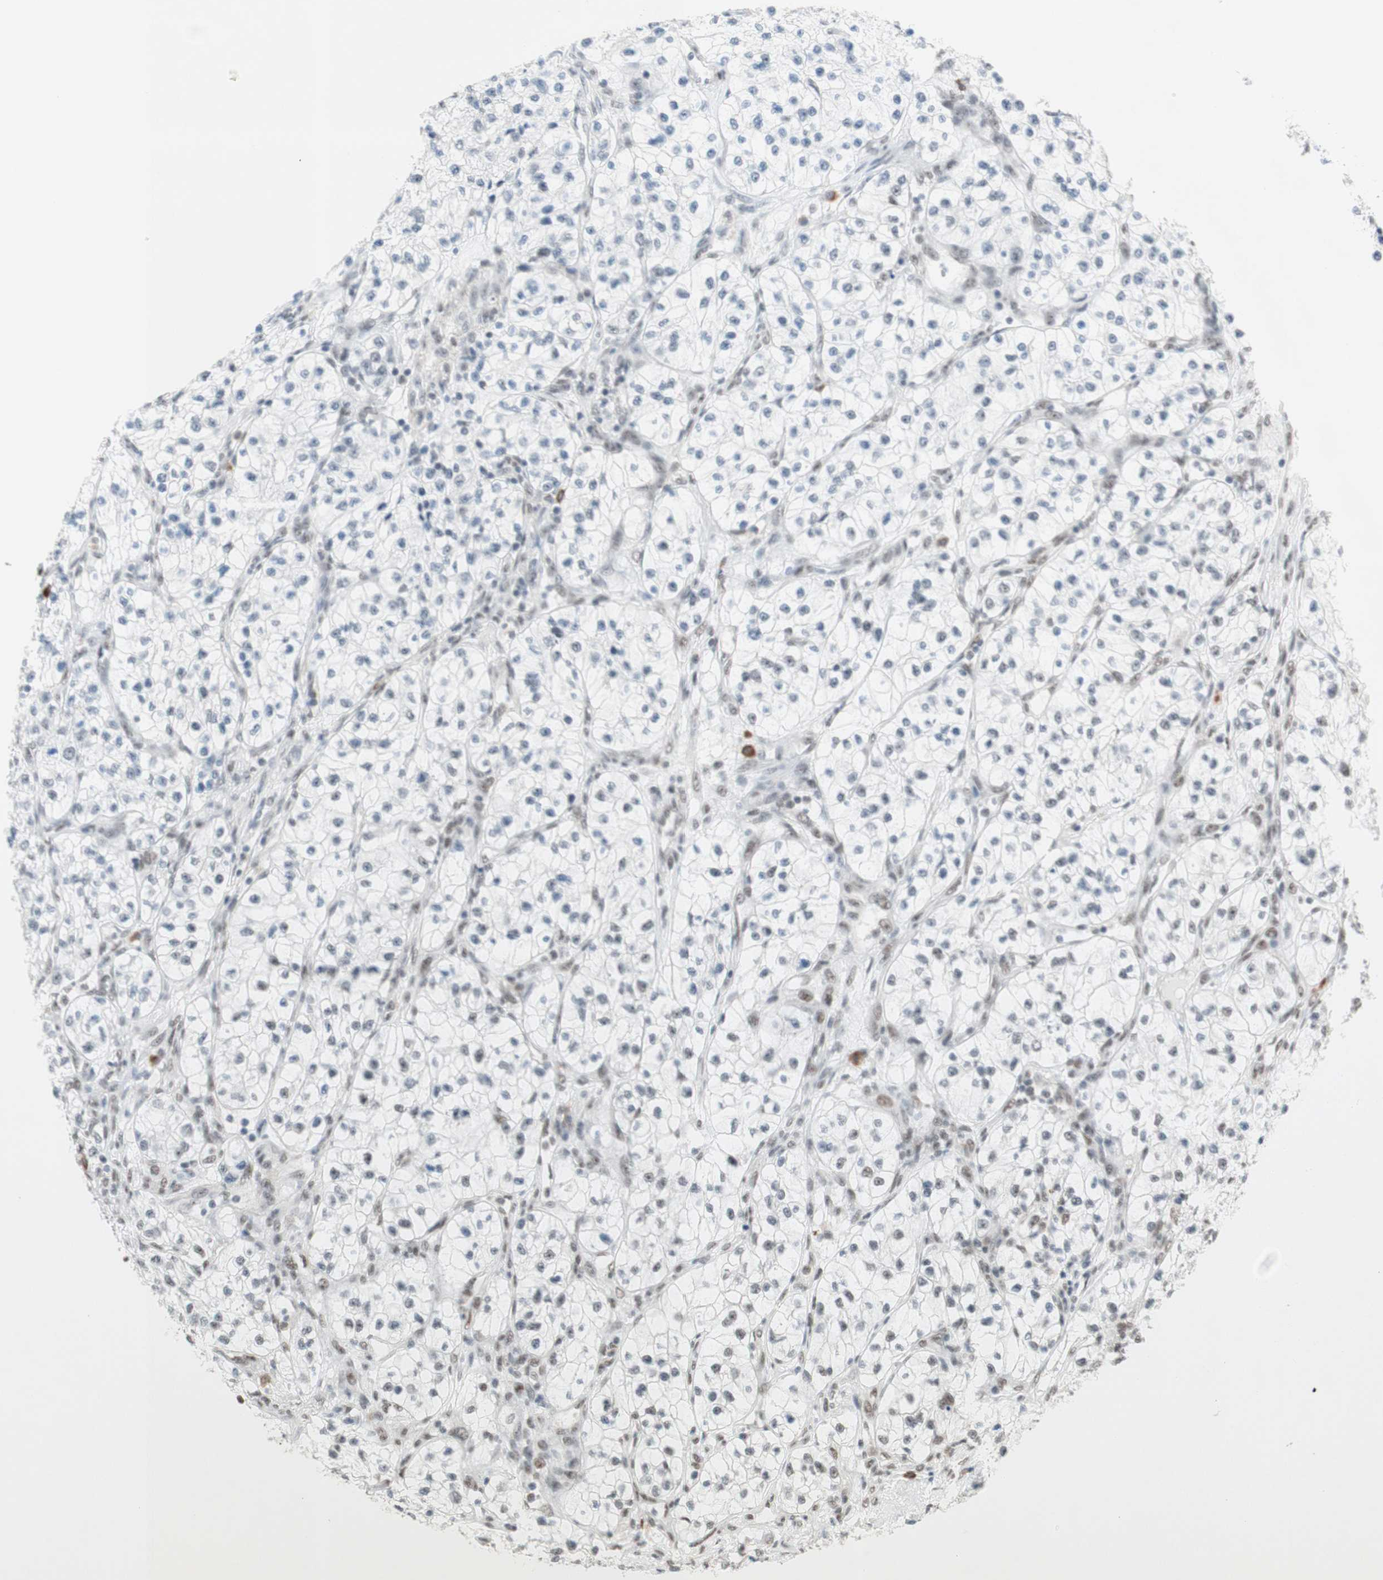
{"staining": {"intensity": "negative", "quantity": "none", "location": "none"}, "tissue": "renal cancer", "cell_type": "Tumor cells", "image_type": "cancer", "snomed": [{"axis": "morphology", "description": "Adenocarcinoma, NOS"}, {"axis": "topography", "description": "Kidney"}], "caption": "This photomicrograph is of renal adenocarcinoma stained with IHC to label a protein in brown with the nuclei are counter-stained blue. There is no positivity in tumor cells. Nuclei are stained in blue.", "gene": "PRPF19", "patient": {"sex": "female", "age": 57}}